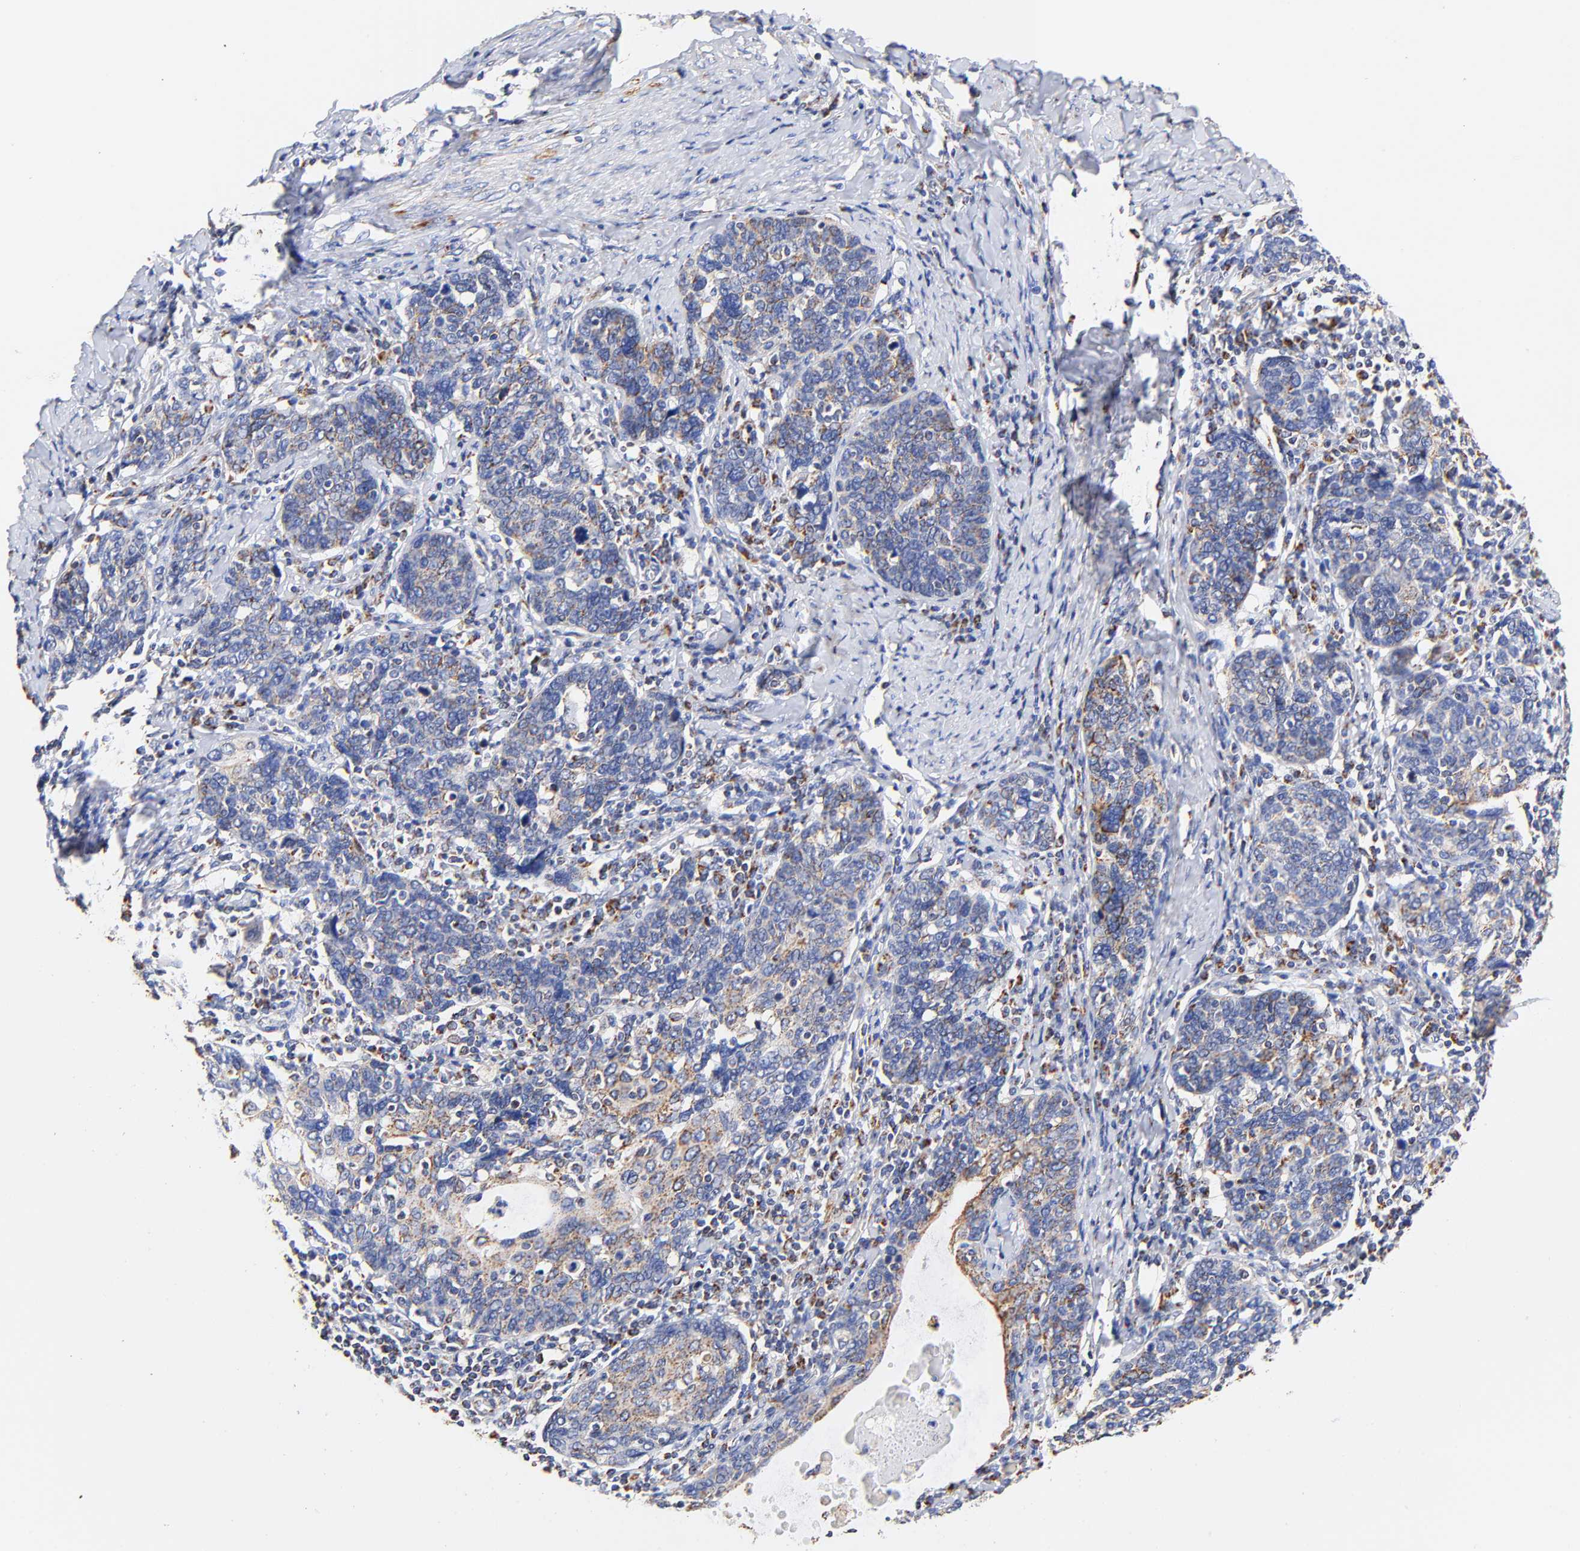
{"staining": {"intensity": "moderate", "quantity": "<25%", "location": "cytoplasmic/membranous"}, "tissue": "cervical cancer", "cell_type": "Tumor cells", "image_type": "cancer", "snomed": [{"axis": "morphology", "description": "Squamous cell carcinoma, NOS"}, {"axis": "topography", "description": "Cervix"}], "caption": "High-magnification brightfield microscopy of cervical cancer stained with DAB (brown) and counterstained with hematoxylin (blue). tumor cells exhibit moderate cytoplasmic/membranous staining is identified in approximately<25% of cells.", "gene": "ATP5F1D", "patient": {"sex": "female", "age": 41}}